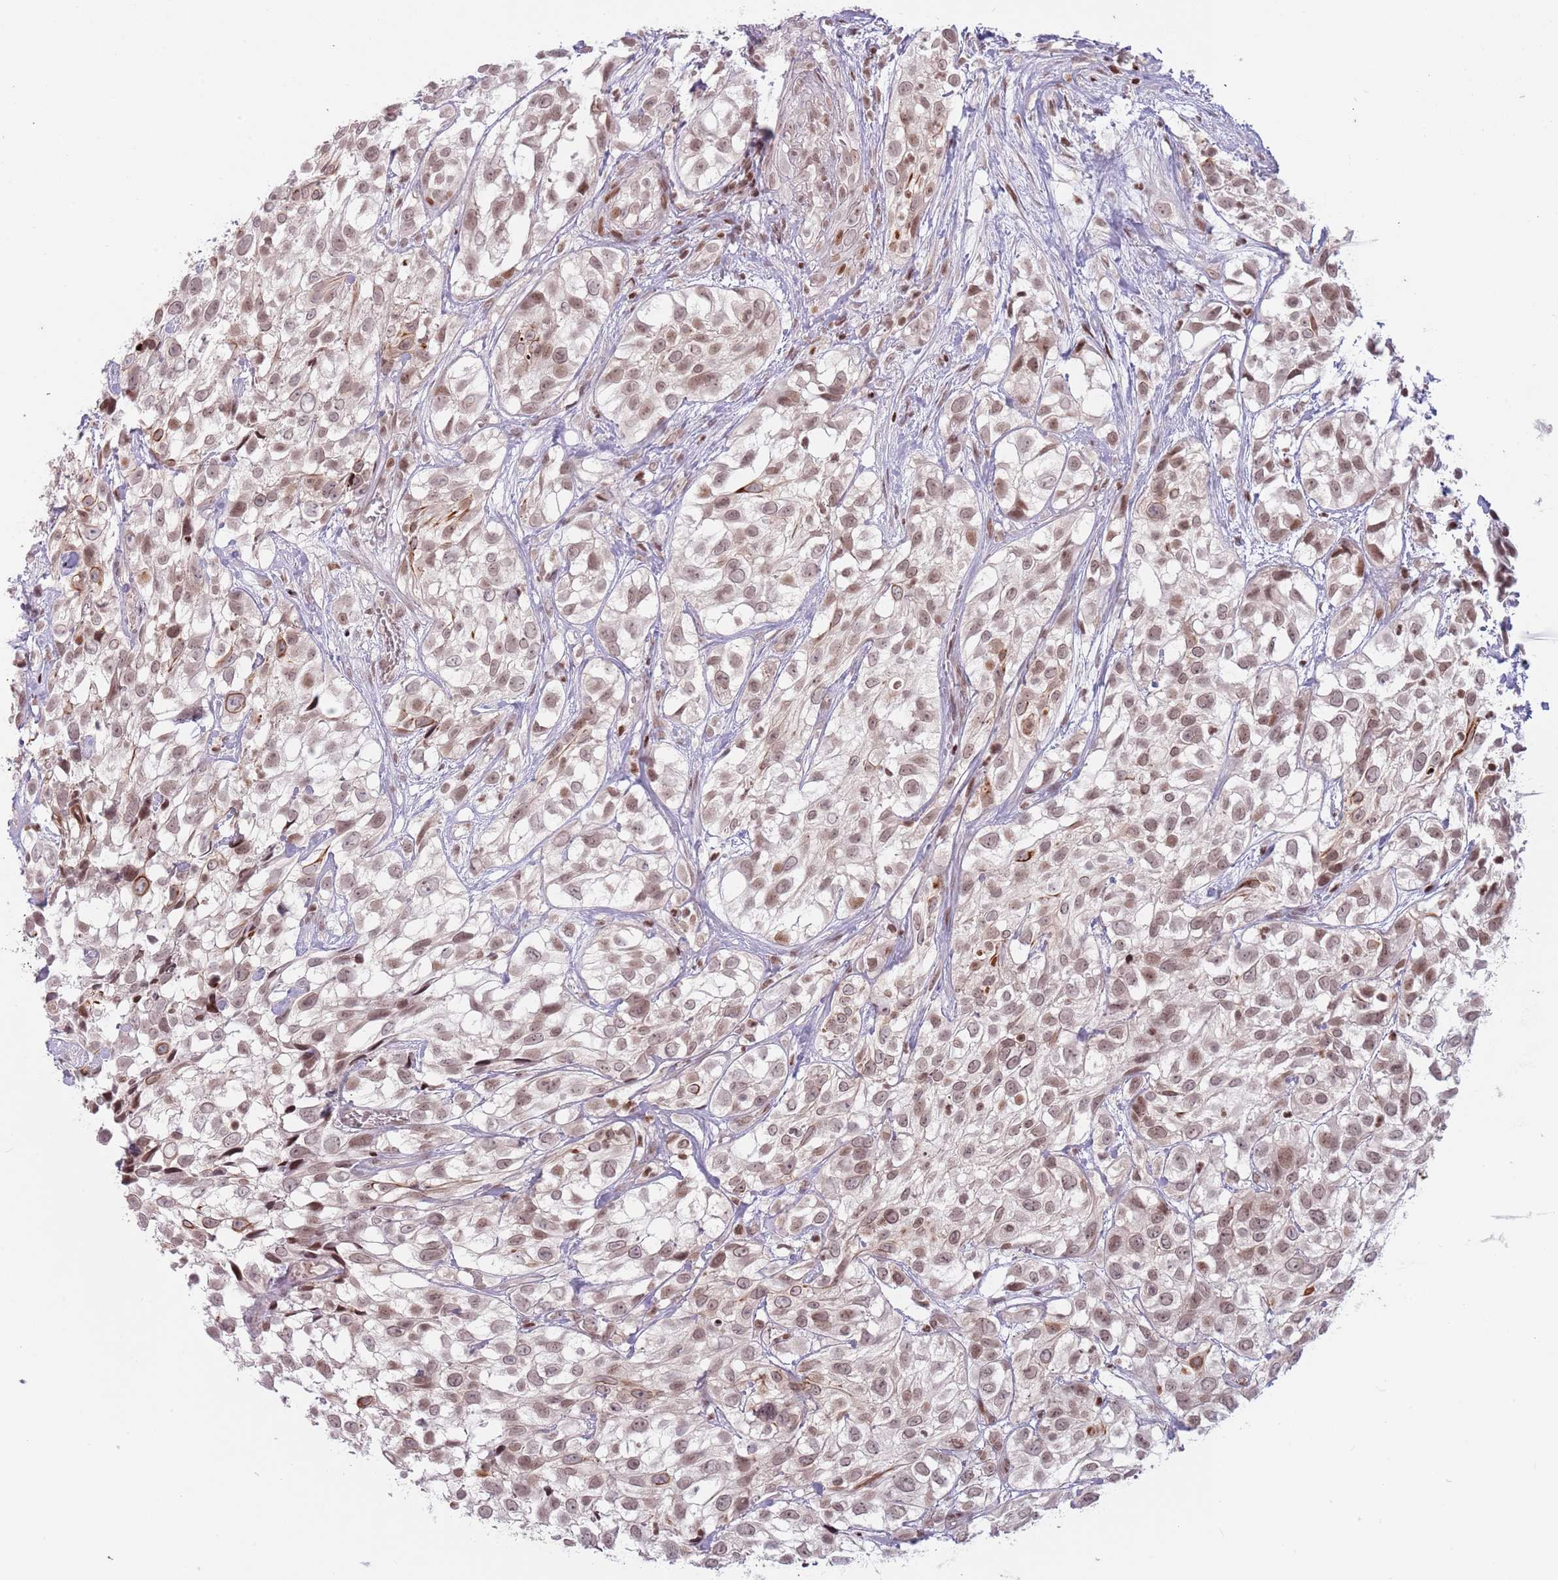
{"staining": {"intensity": "moderate", "quantity": ">75%", "location": "nuclear"}, "tissue": "urothelial cancer", "cell_type": "Tumor cells", "image_type": "cancer", "snomed": [{"axis": "morphology", "description": "Urothelial carcinoma, High grade"}, {"axis": "topography", "description": "Urinary bladder"}], "caption": "This histopathology image displays urothelial cancer stained with immunohistochemistry to label a protein in brown. The nuclear of tumor cells show moderate positivity for the protein. Nuclei are counter-stained blue.", "gene": "SH3RF3", "patient": {"sex": "male", "age": 56}}